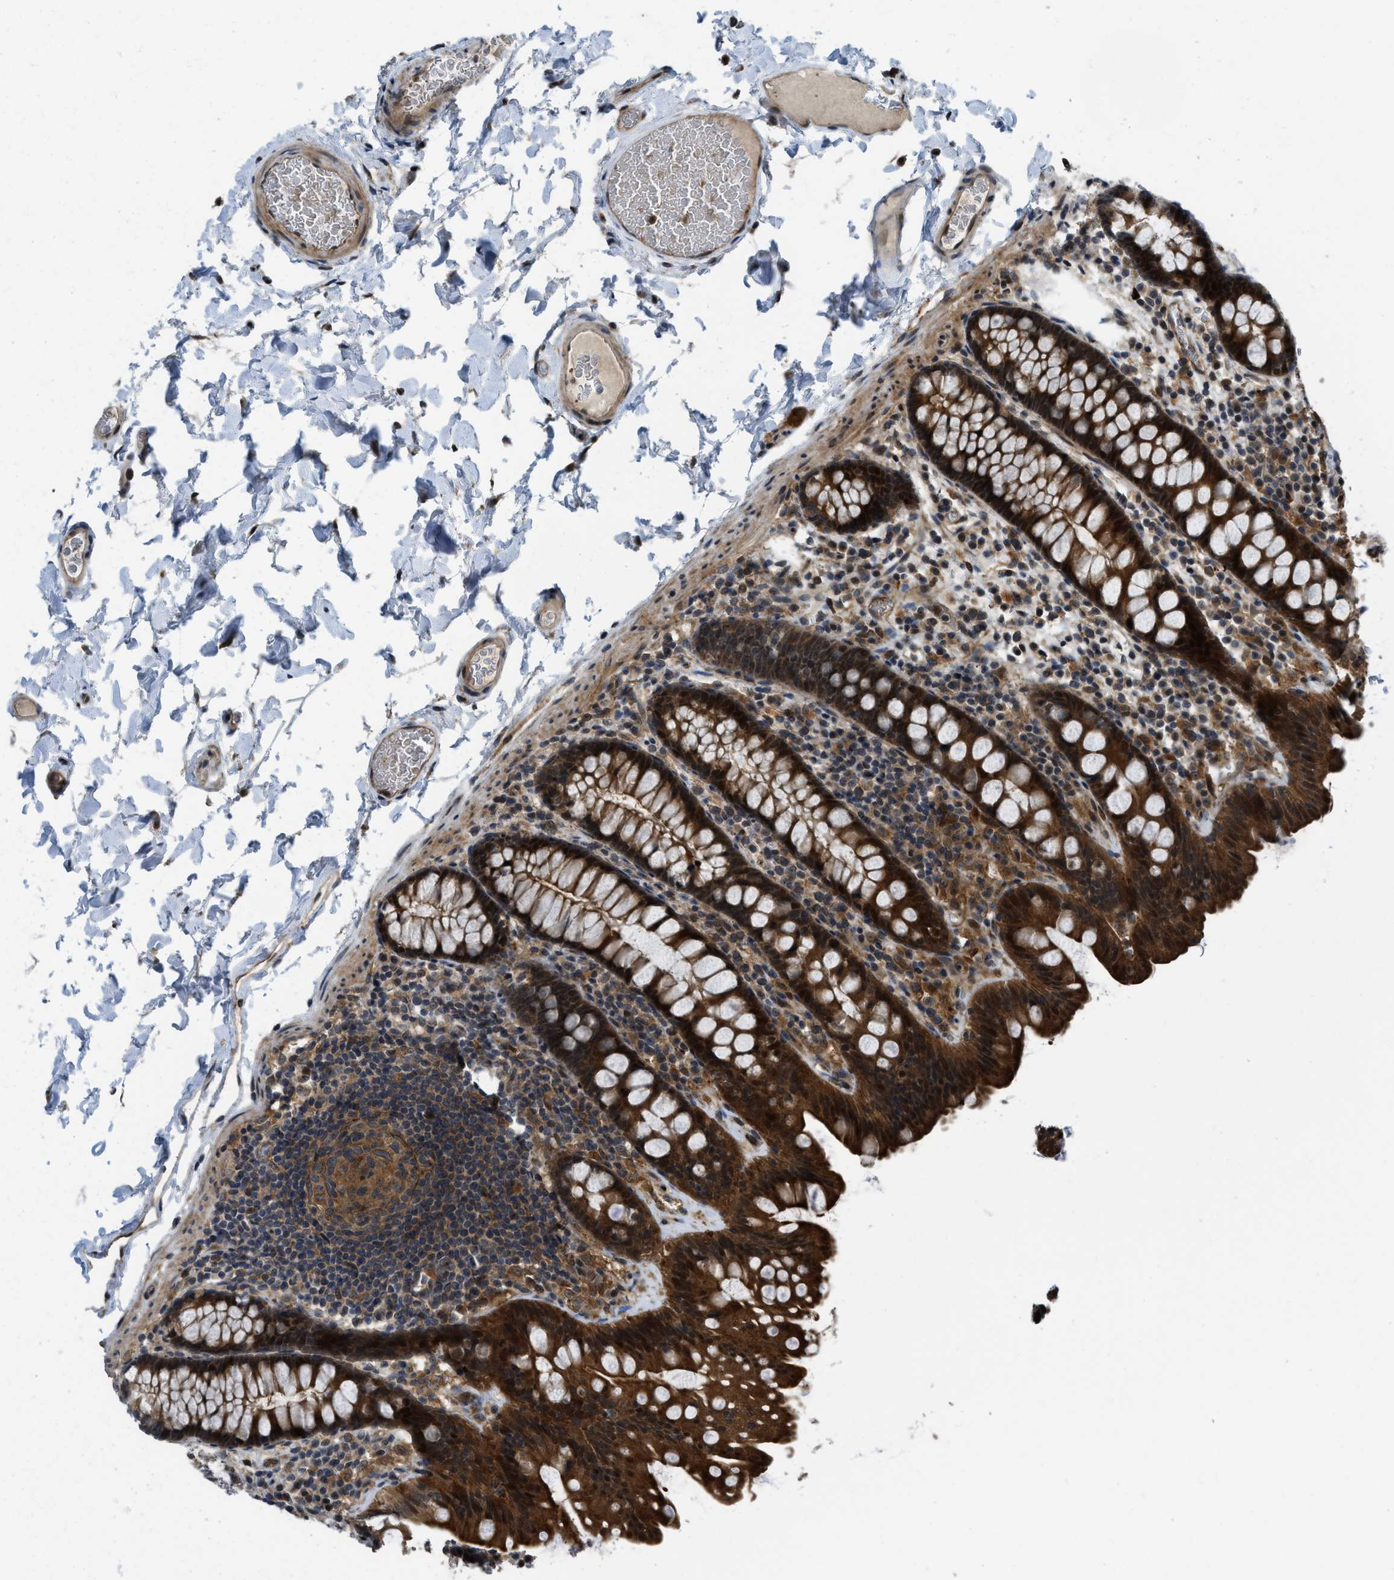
{"staining": {"intensity": "moderate", "quantity": ">75%", "location": "cytoplasmic/membranous"}, "tissue": "colon", "cell_type": "Endothelial cells", "image_type": "normal", "snomed": [{"axis": "morphology", "description": "Normal tissue, NOS"}, {"axis": "topography", "description": "Colon"}], "caption": "Endothelial cells display medium levels of moderate cytoplasmic/membranous expression in about >75% of cells in unremarkable human colon.", "gene": "DNAJC28", "patient": {"sex": "female", "age": 80}}